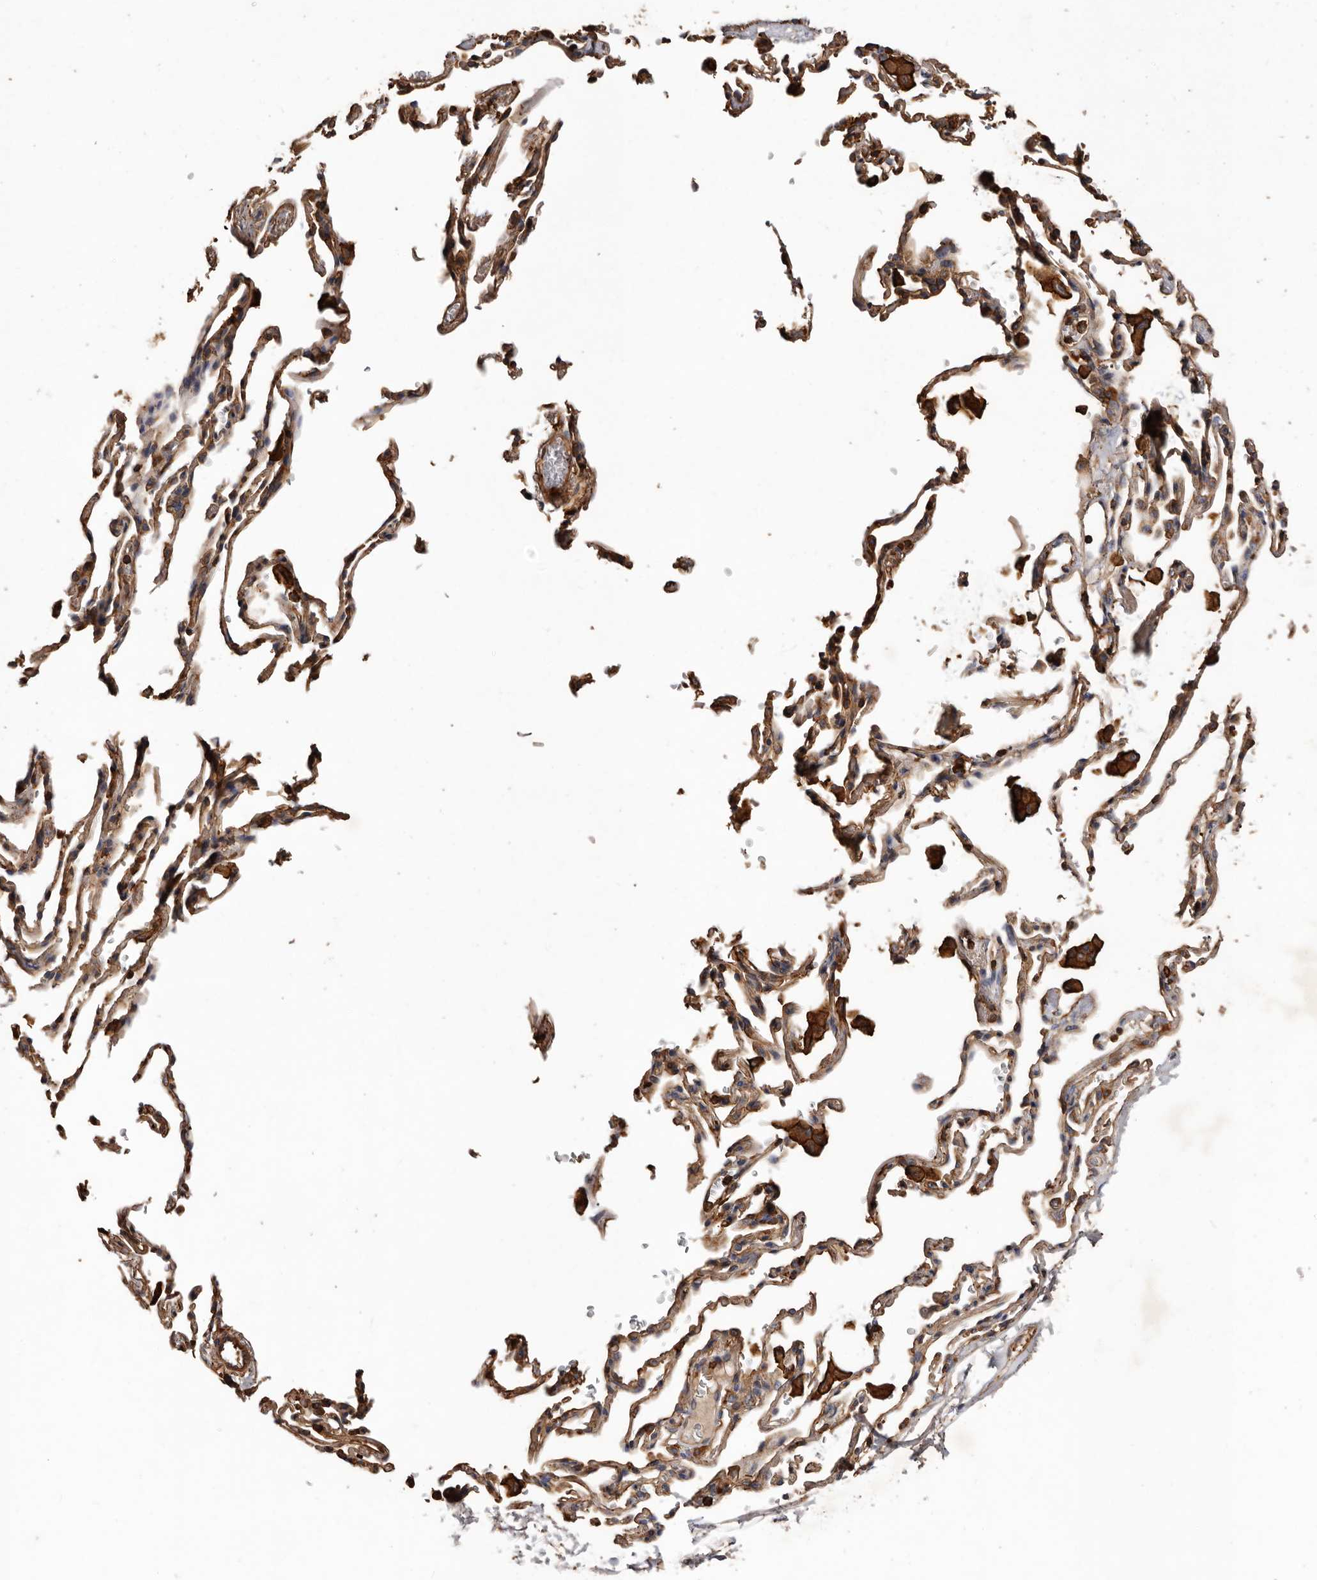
{"staining": {"intensity": "strong", "quantity": ">75%", "location": "cytoplasmic/membranous"}, "tissue": "bronchus", "cell_type": "Respiratory epithelial cells", "image_type": "normal", "snomed": [{"axis": "morphology", "description": "Normal tissue, NOS"}, {"axis": "morphology", "description": "Inflammation, NOS"}, {"axis": "topography", "description": "Bronchus"}], "caption": "Protein expression analysis of unremarkable bronchus exhibits strong cytoplasmic/membranous expression in about >75% of respiratory epithelial cells. (IHC, brightfield microscopy, high magnification).", "gene": "COQ8B", "patient": {"sex": "male", "age": 69}}